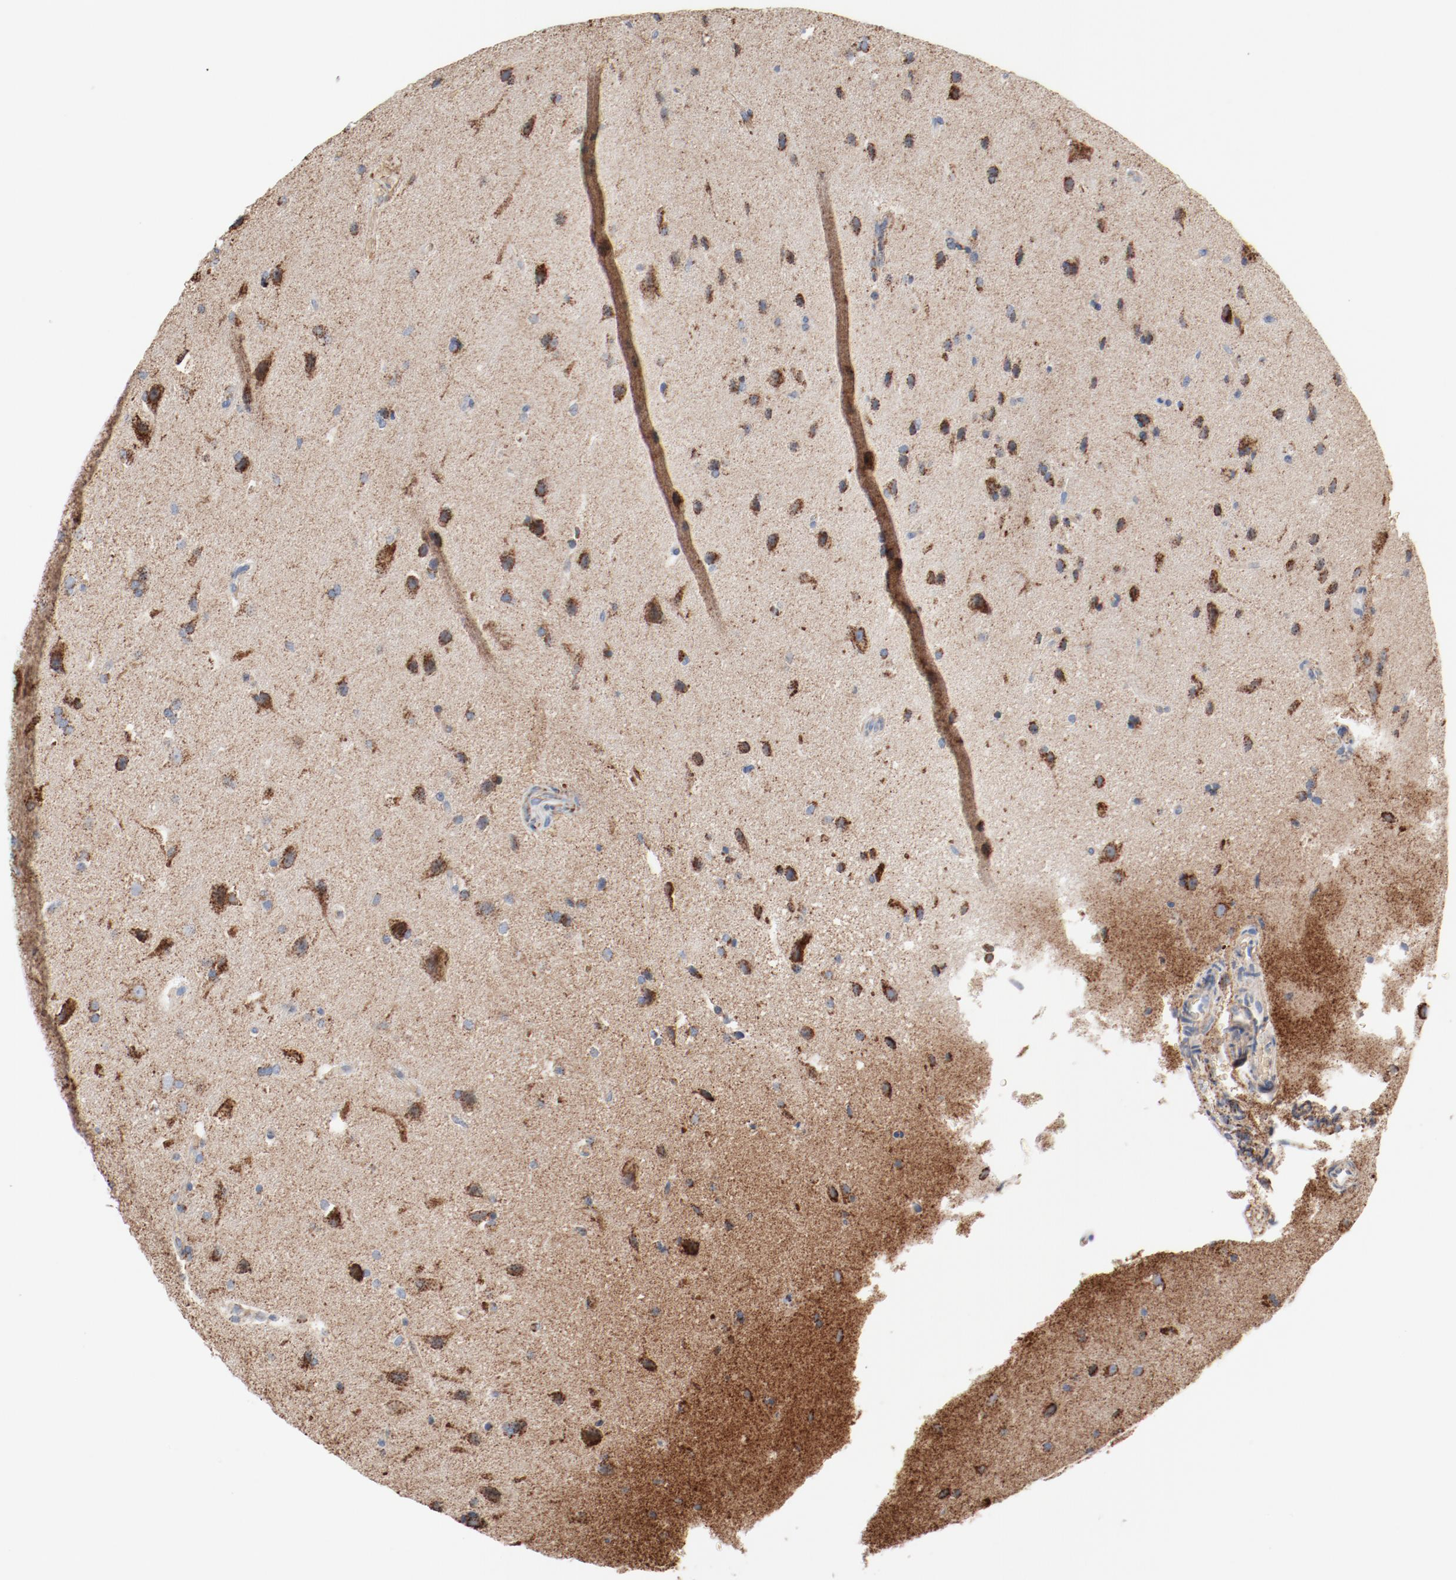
{"staining": {"intensity": "moderate", "quantity": "25%-75%", "location": "cytoplasmic/membranous"}, "tissue": "glioma", "cell_type": "Tumor cells", "image_type": "cancer", "snomed": [{"axis": "morphology", "description": "Glioma, malignant, Low grade"}, {"axis": "topography", "description": "Cerebral cortex"}], "caption": "A high-resolution histopathology image shows immunohistochemistry staining of glioma, which reveals moderate cytoplasmic/membranous staining in approximately 25%-75% of tumor cells.", "gene": "NDUFB8", "patient": {"sex": "female", "age": 47}}